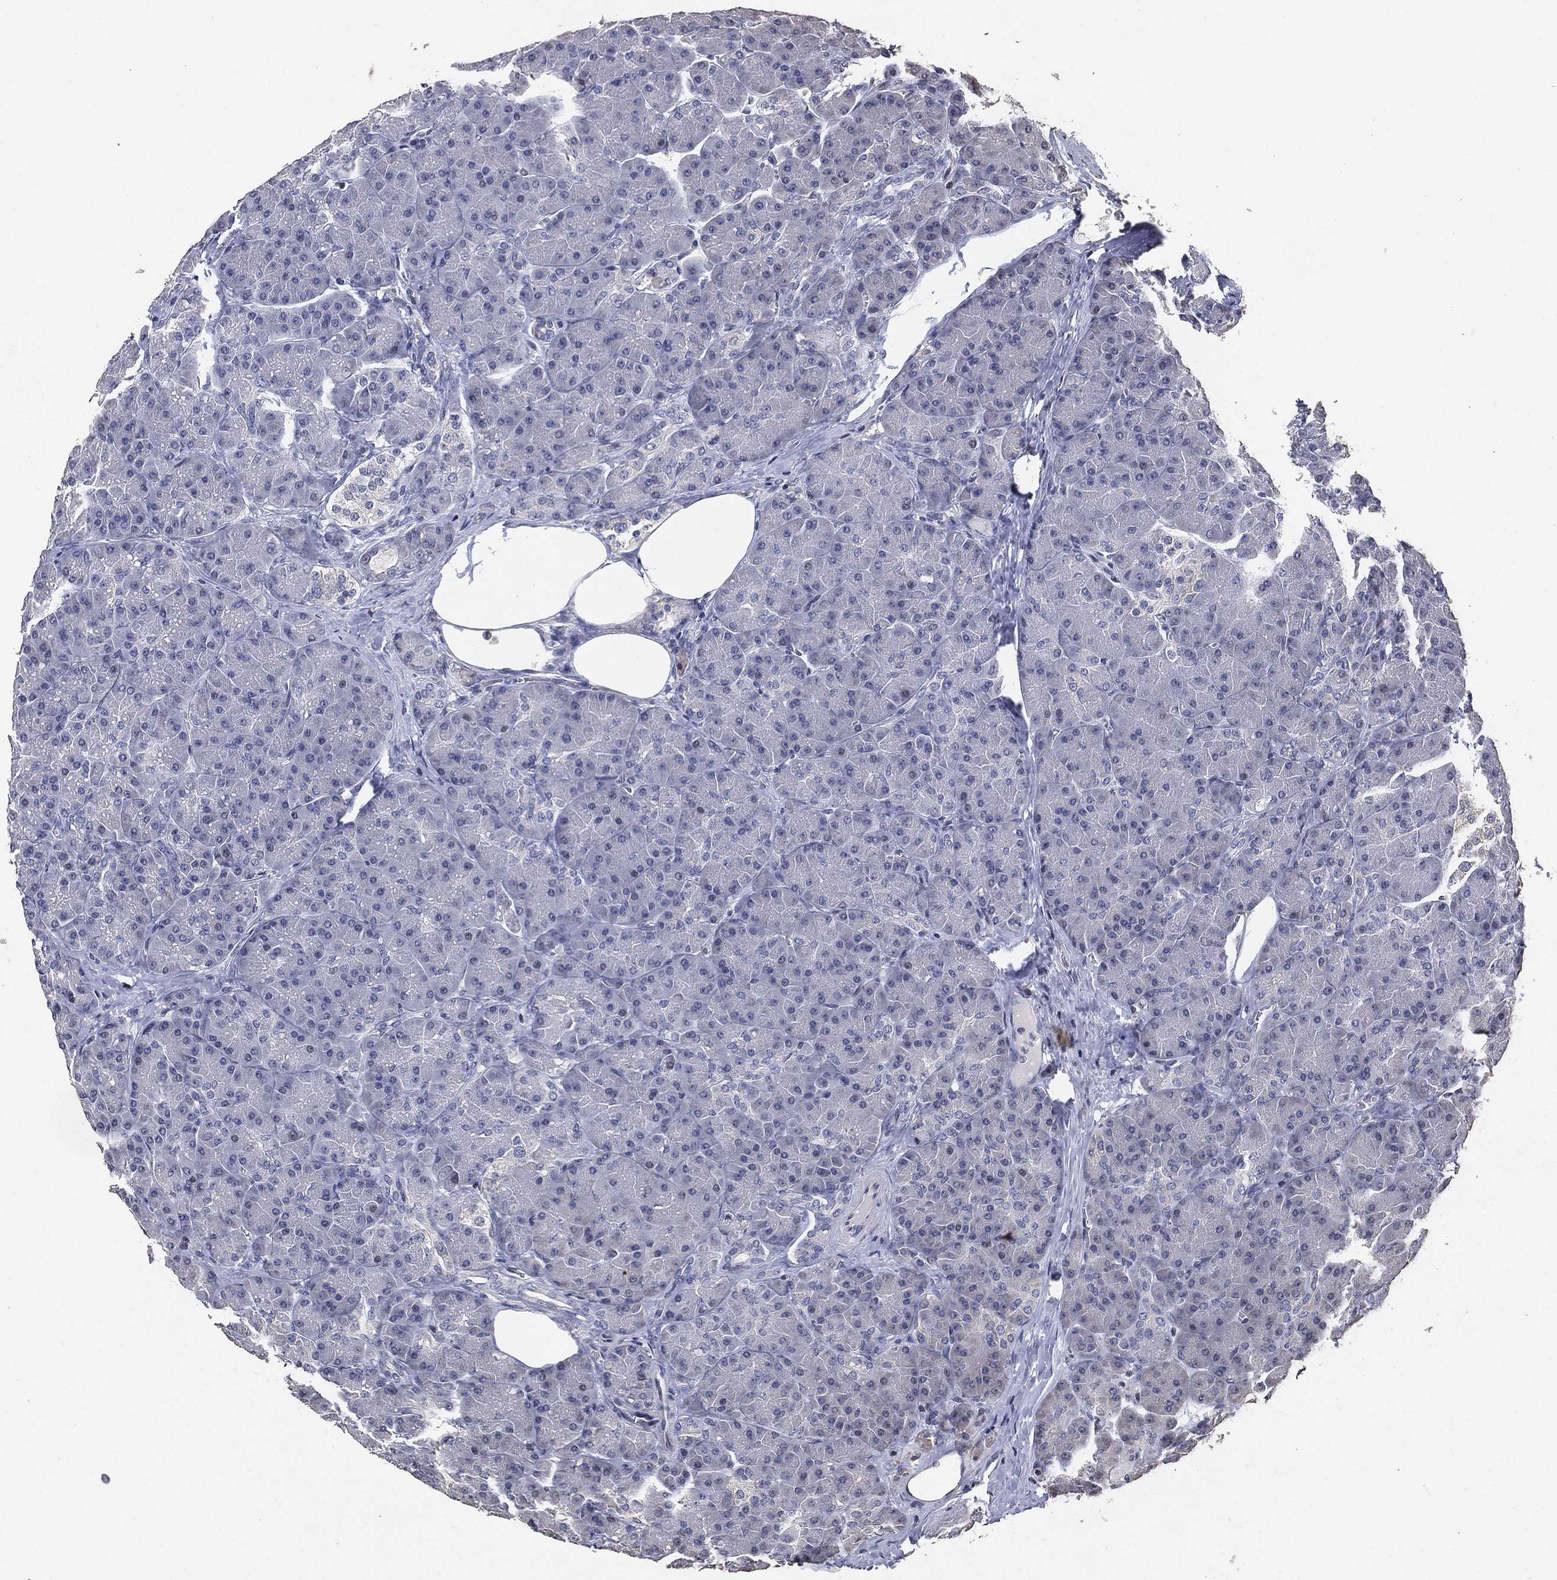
{"staining": {"intensity": "negative", "quantity": "none", "location": "none"}, "tissue": "pancreas", "cell_type": "Exocrine glandular cells", "image_type": "normal", "snomed": [{"axis": "morphology", "description": "Normal tissue, NOS"}, {"axis": "topography", "description": "Pancreas"}], "caption": "Photomicrograph shows no protein staining in exocrine glandular cells of unremarkable pancreas.", "gene": "ADPRHL1", "patient": {"sex": "male", "age": 57}}